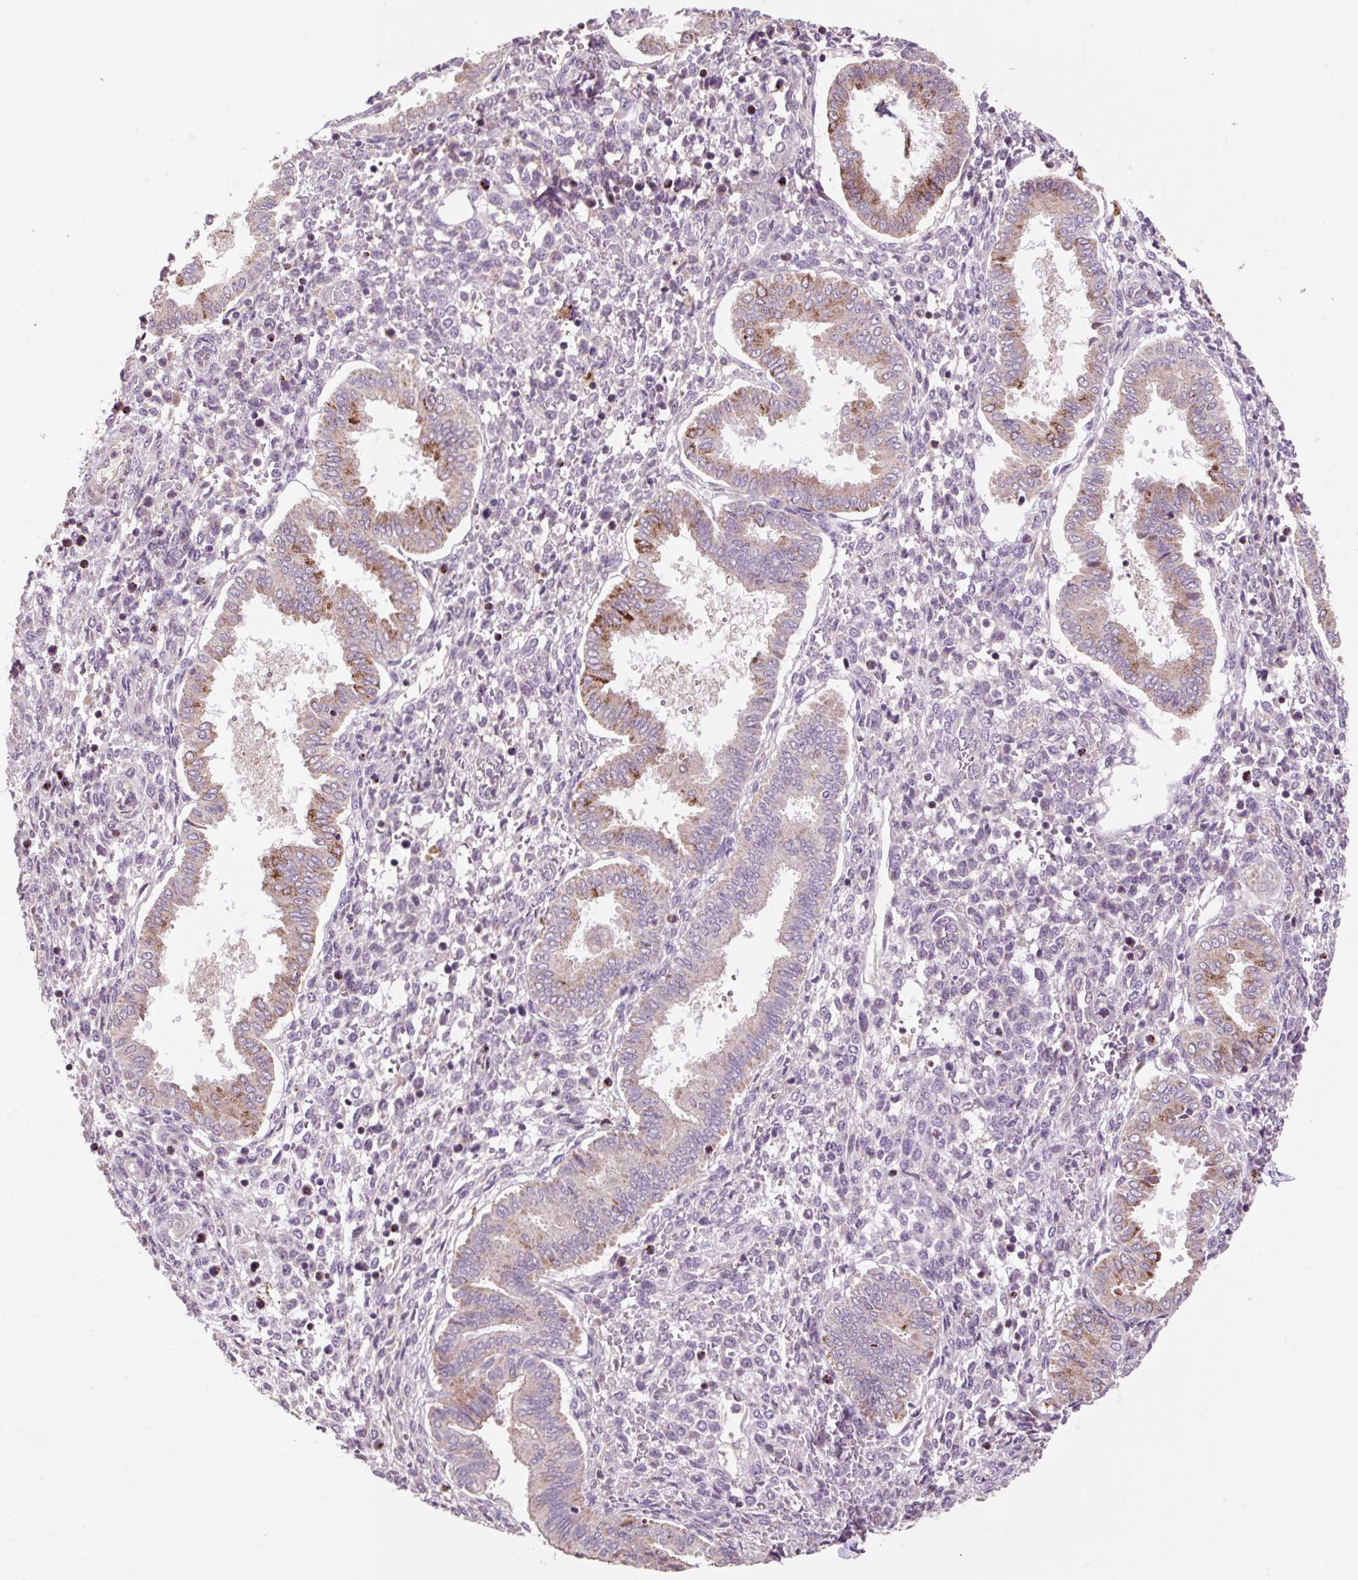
{"staining": {"intensity": "negative", "quantity": "none", "location": "none"}, "tissue": "endometrium", "cell_type": "Cells in endometrial stroma", "image_type": "normal", "snomed": [{"axis": "morphology", "description": "Normal tissue, NOS"}, {"axis": "topography", "description": "Endometrium"}], "caption": "Image shows no protein positivity in cells in endometrial stroma of unremarkable endometrium.", "gene": "PRIMPOL", "patient": {"sex": "female", "age": 24}}